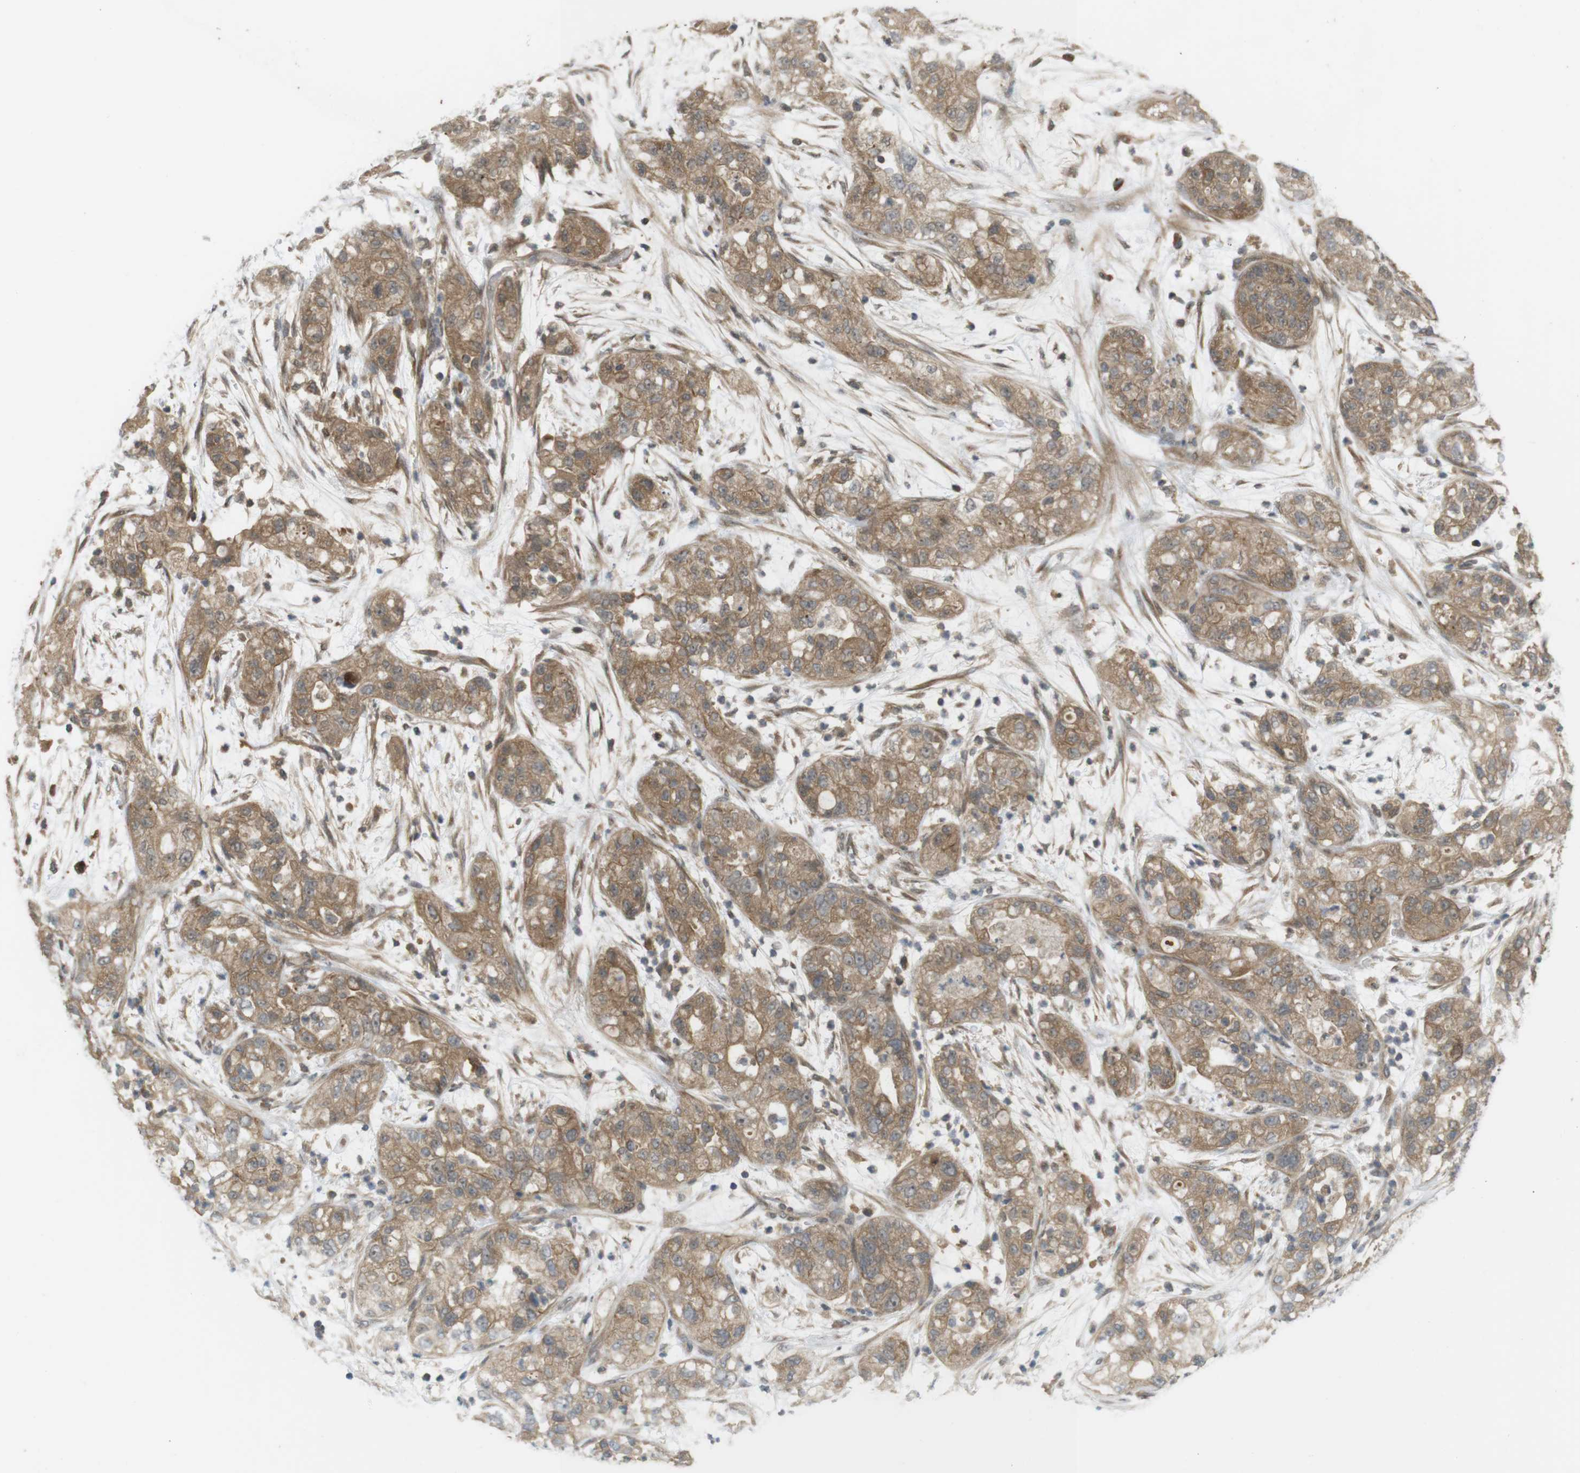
{"staining": {"intensity": "moderate", "quantity": ">75%", "location": "cytoplasmic/membranous"}, "tissue": "pancreatic cancer", "cell_type": "Tumor cells", "image_type": "cancer", "snomed": [{"axis": "morphology", "description": "Adenocarcinoma, NOS"}, {"axis": "topography", "description": "Pancreas"}], "caption": "Immunohistochemical staining of human adenocarcinoma (pancreatic) reveals medium levels of moderate cytoplasmic/membranous staining in approximately >75% of tumor cells. (DAB (3,3'-diaminobenzidine) IHC with brightfield microscopy, high magnification).", "gene": "RNF130", "patient": {"sex": "female", "age": 78}}